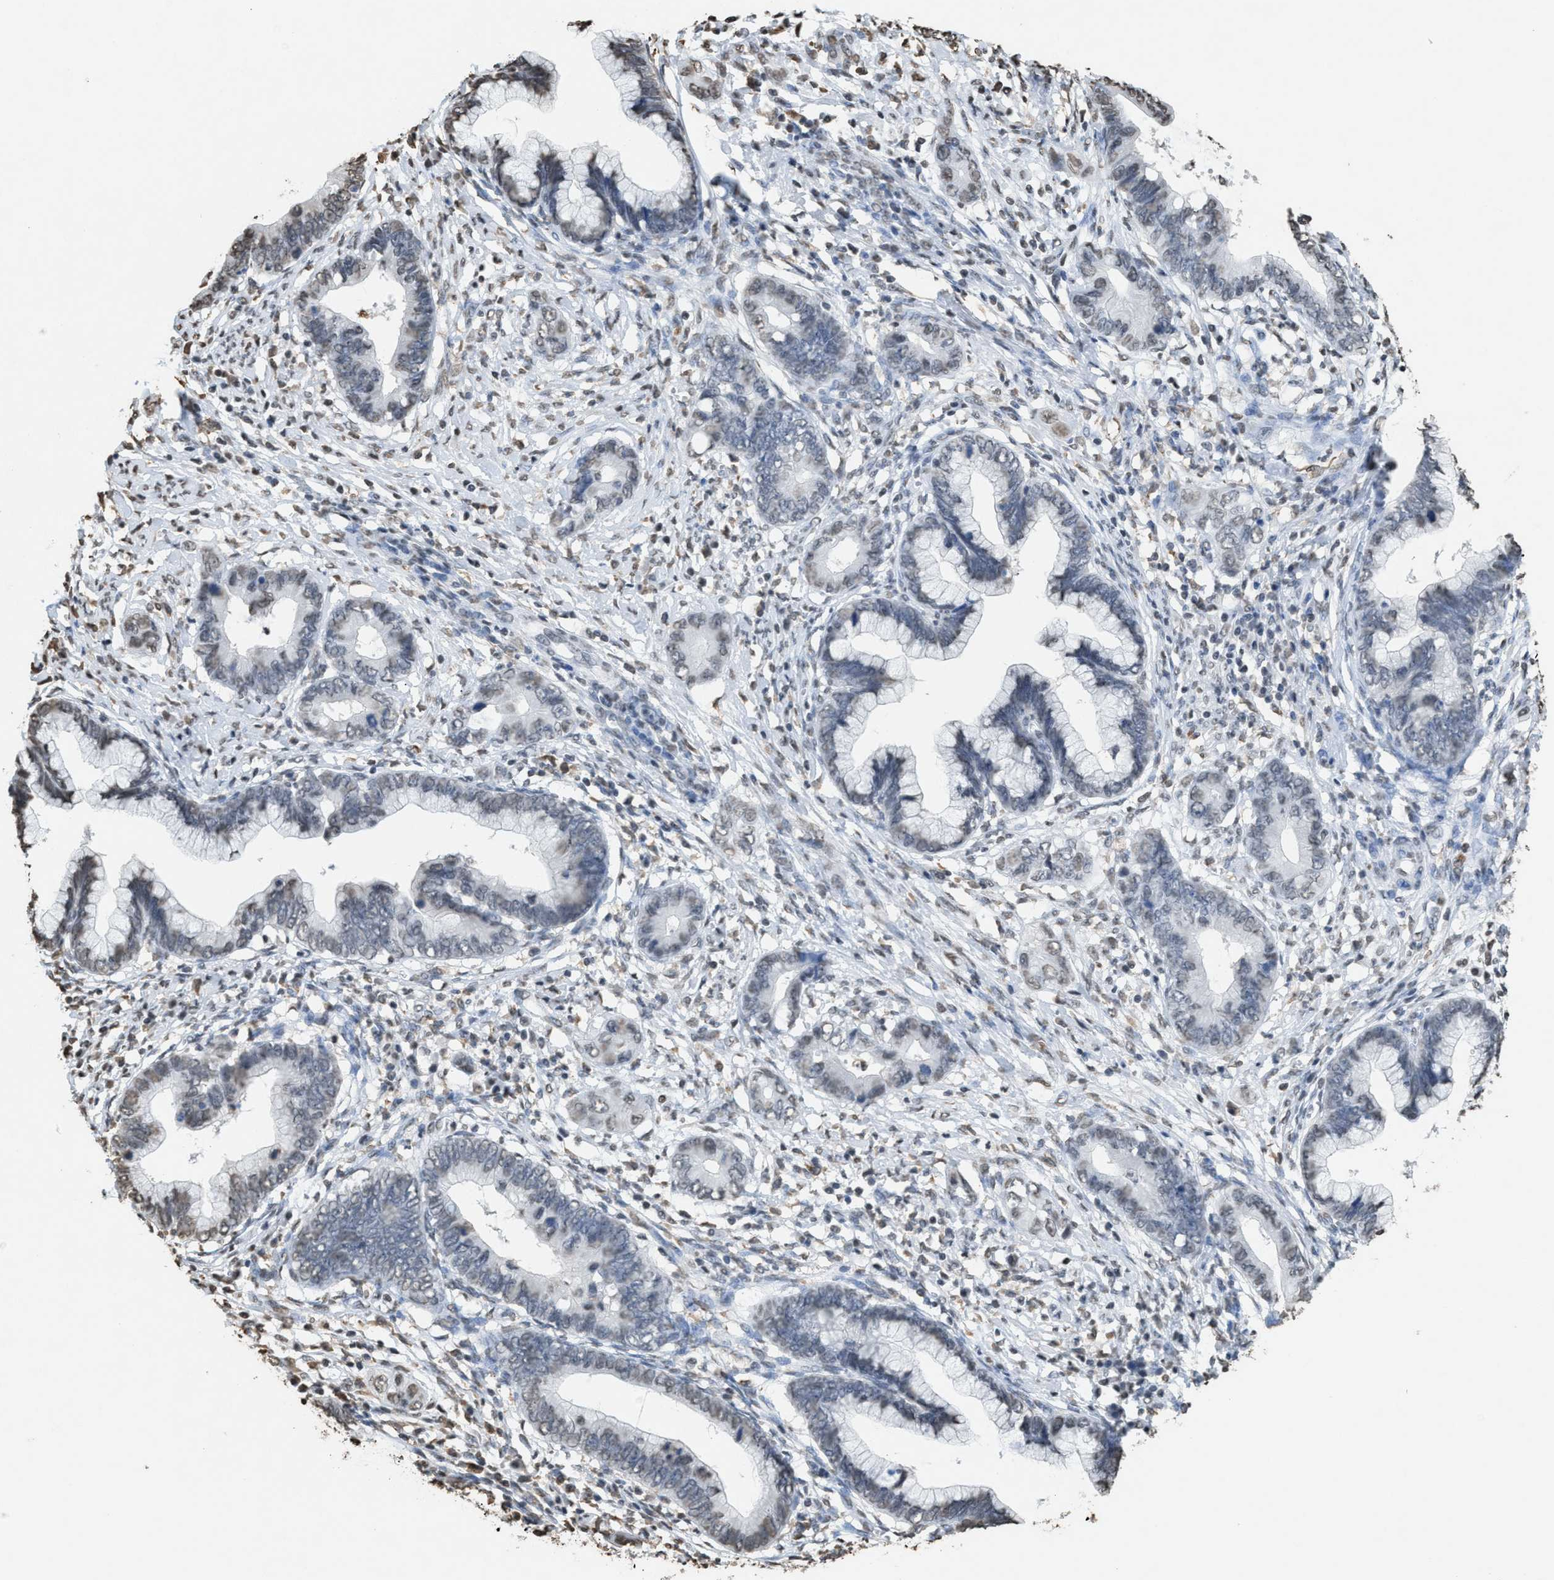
{"staining": {"intensity": "weak", "quantity": "<25%", "location": "nuclear"}, "tissue": "cervical cancer", "cell_type": "Tumor cells", "image_type": "cancer", "snomed": [{"axis": "morphology", "description": "Adenocarcinoma, NOS"}, {"axis": "topography", "description": "Cervix"}], "caption": "High power microscopy micrograph of an immunohistochemistry (IHC) histopathology image of cervical adenocarcinoma, revealing no significant staining in tumor cells. Nuclei are stained in blue.", "gene": "NUP88", "patient": {"sex": "female", "age": 44}}